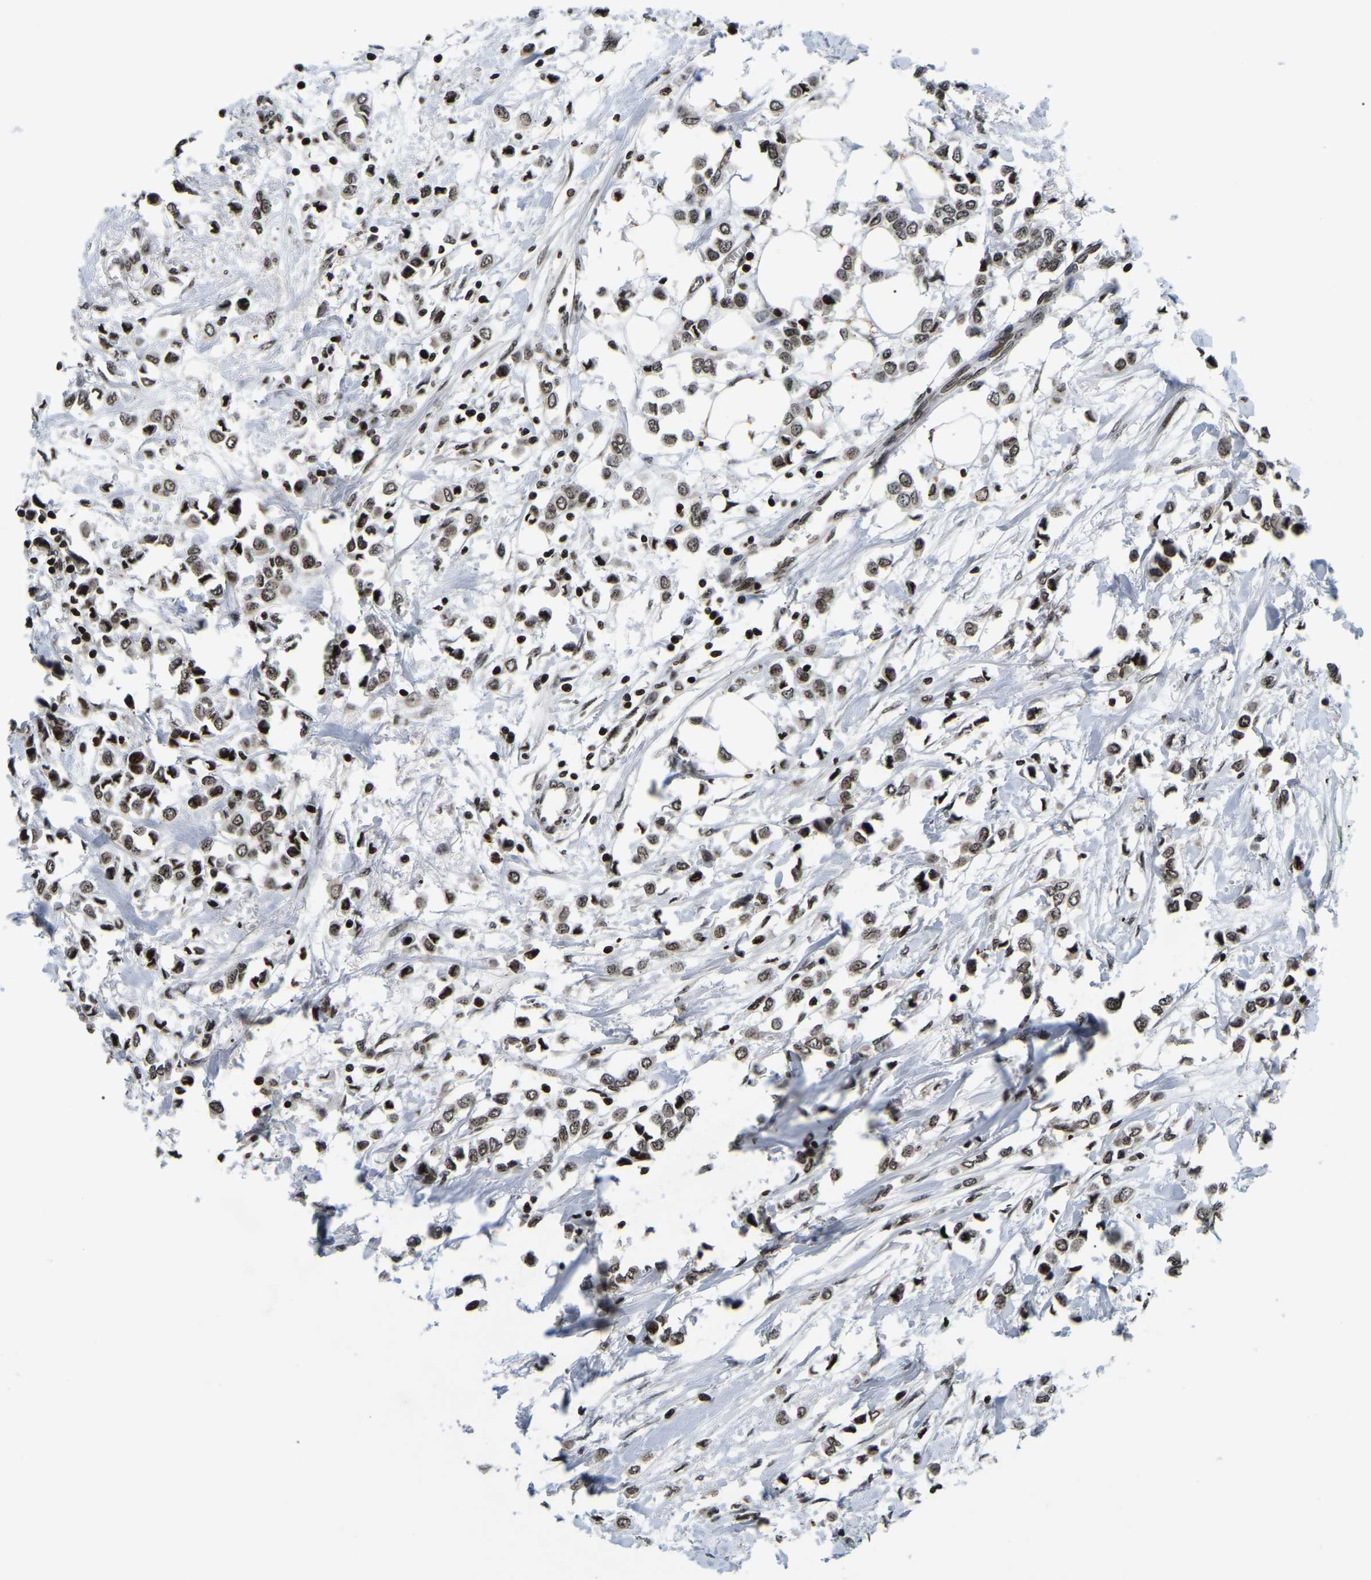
{"staining": {"intensity": "moderate", "quantity": "25%-75%", "location": "nuclear"}, "tissue": "breast cancer", "cell_type": "Tumor cells", "image_type": "cancer", "snomed": [{"axis": "morphology", "description": "Lobular carcinoma"}, {"axis": "topography", "description": "Breast"}], "caption": "This image shows immunohistochemistry staining of human lobular carcinoma (breast), with medium moderate nuclear positivity in approximately 25%-75% of tumor cells.", "gene": "LRRC61", "patient": {"sex": "female", "age": 51}}